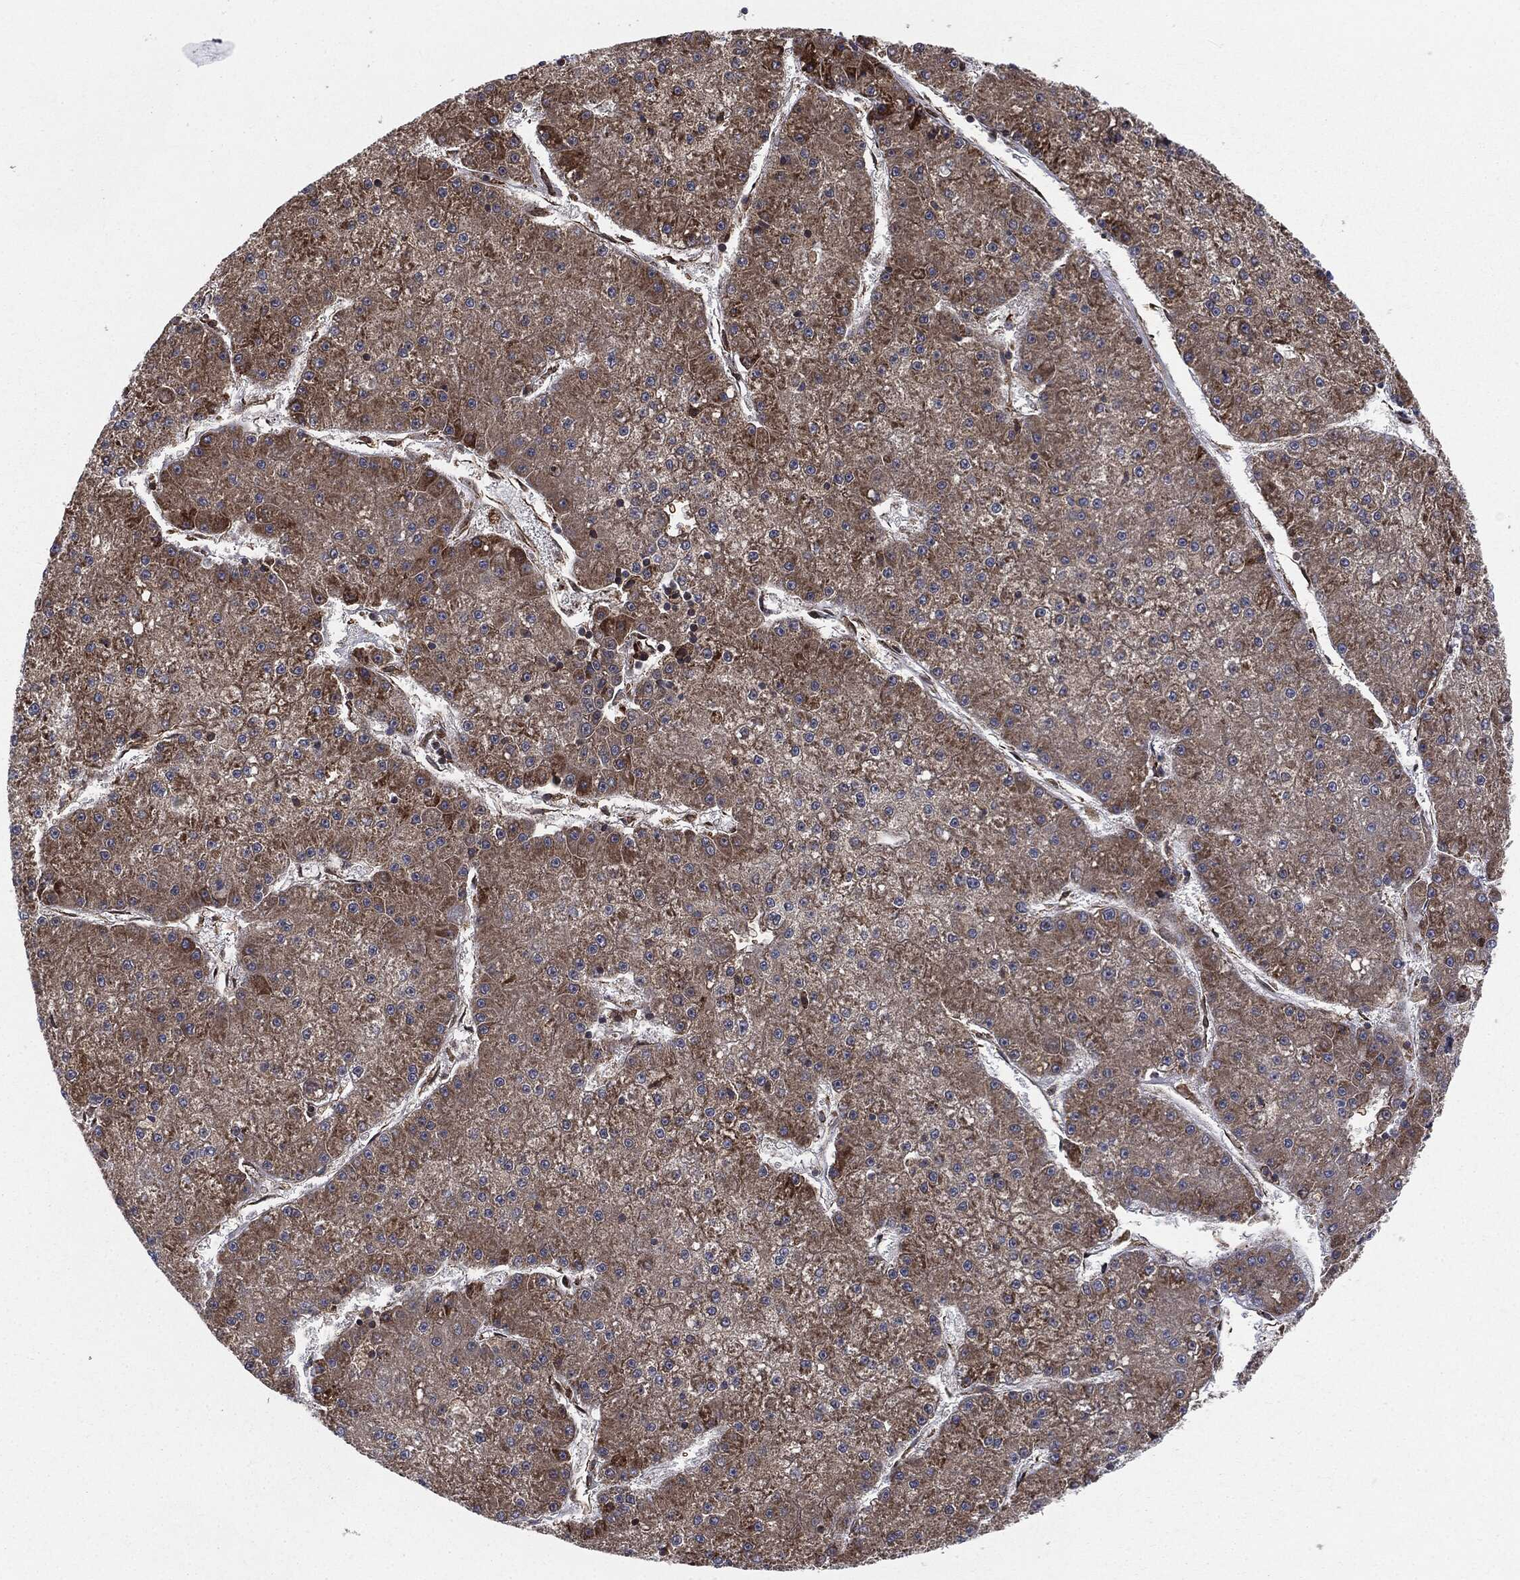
{"staining": {"intensity": "moderate", "quantity": "<25%", "location": "cytoplasmic/membranous"}, "tissue": "liver cancer", "cell_type": "Tumor cells", "image_type": "cancer", "snomed": [{"axis": "morphology", "description": "Carcinoma, Hepatocellular, NOS"}, {"axis": "topography", "description": "Liver"}], "caption": "Tumor cells show moderate cytoplasmic/membranous staining in about <25% of cells in liver cancer. Using DAB (3,3'-diaminobenzidine) (brown) and hematoxylin (blue) stains, captured at high magnification using brightfield microscopy.", "gene": "CYLD", "patient": {"sex": "male", "age": 73}}